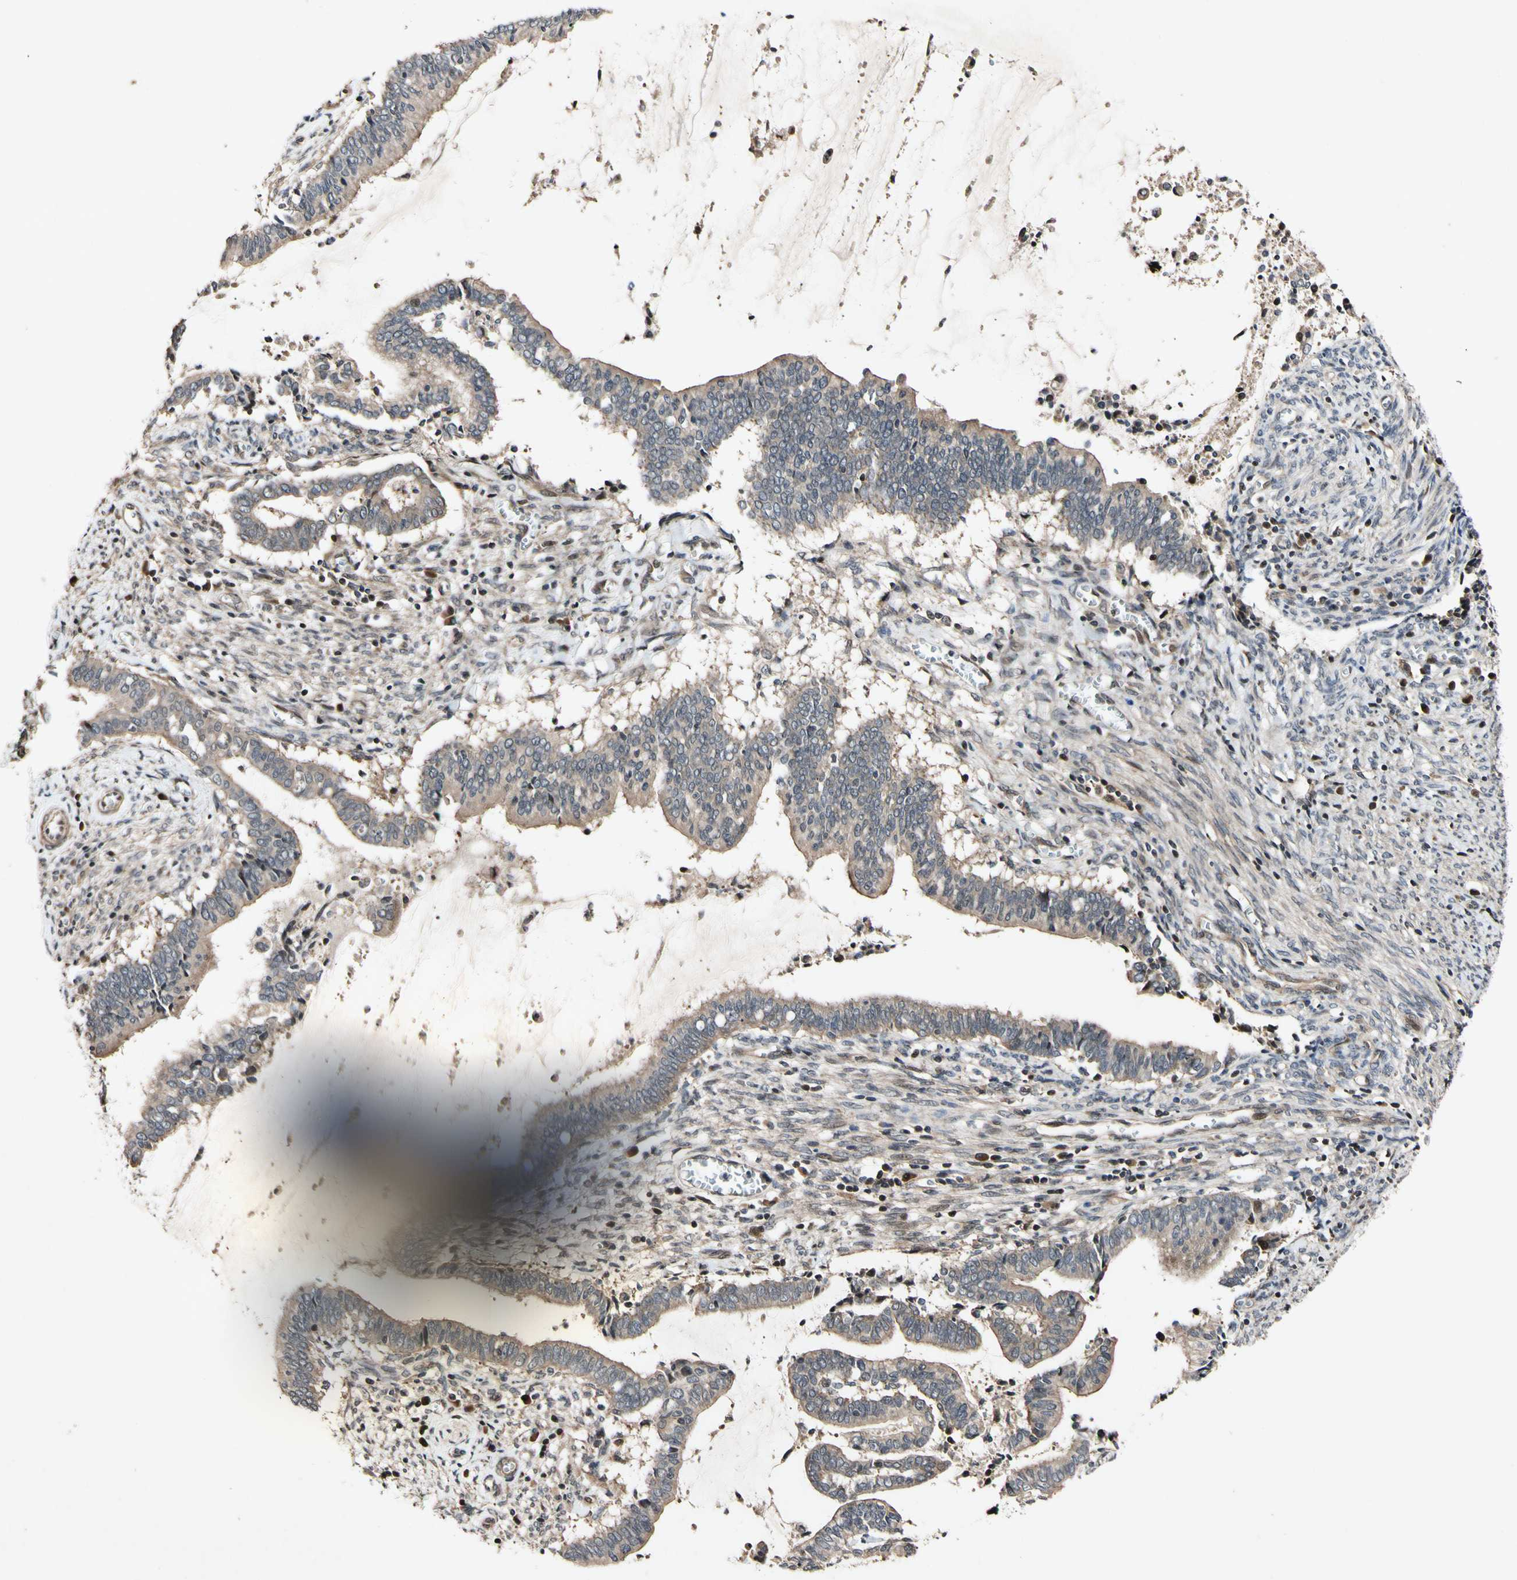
{"staining": {"intensity": "moderate", "quantity": ">75%", "location": "cytoplasmic/membranous"}, "tissue": "cervical cancer", "cell_type": "Tumor cells", "image_type": "cancer", "snomed": [{"axis": "morphology", "description": "Adenocarcinoma, NOS"}, {"axis": "topography", "description": "Cervix"}], "caption": "DAB immunohistochemical staining of human cervical adenocarcinoma exhibits moderate cytoplasmic/membranous protein positivity in about >75% of tumor cells.", "gene": "CSNK1E", "patient": {"sex": "female", "age": 44}}